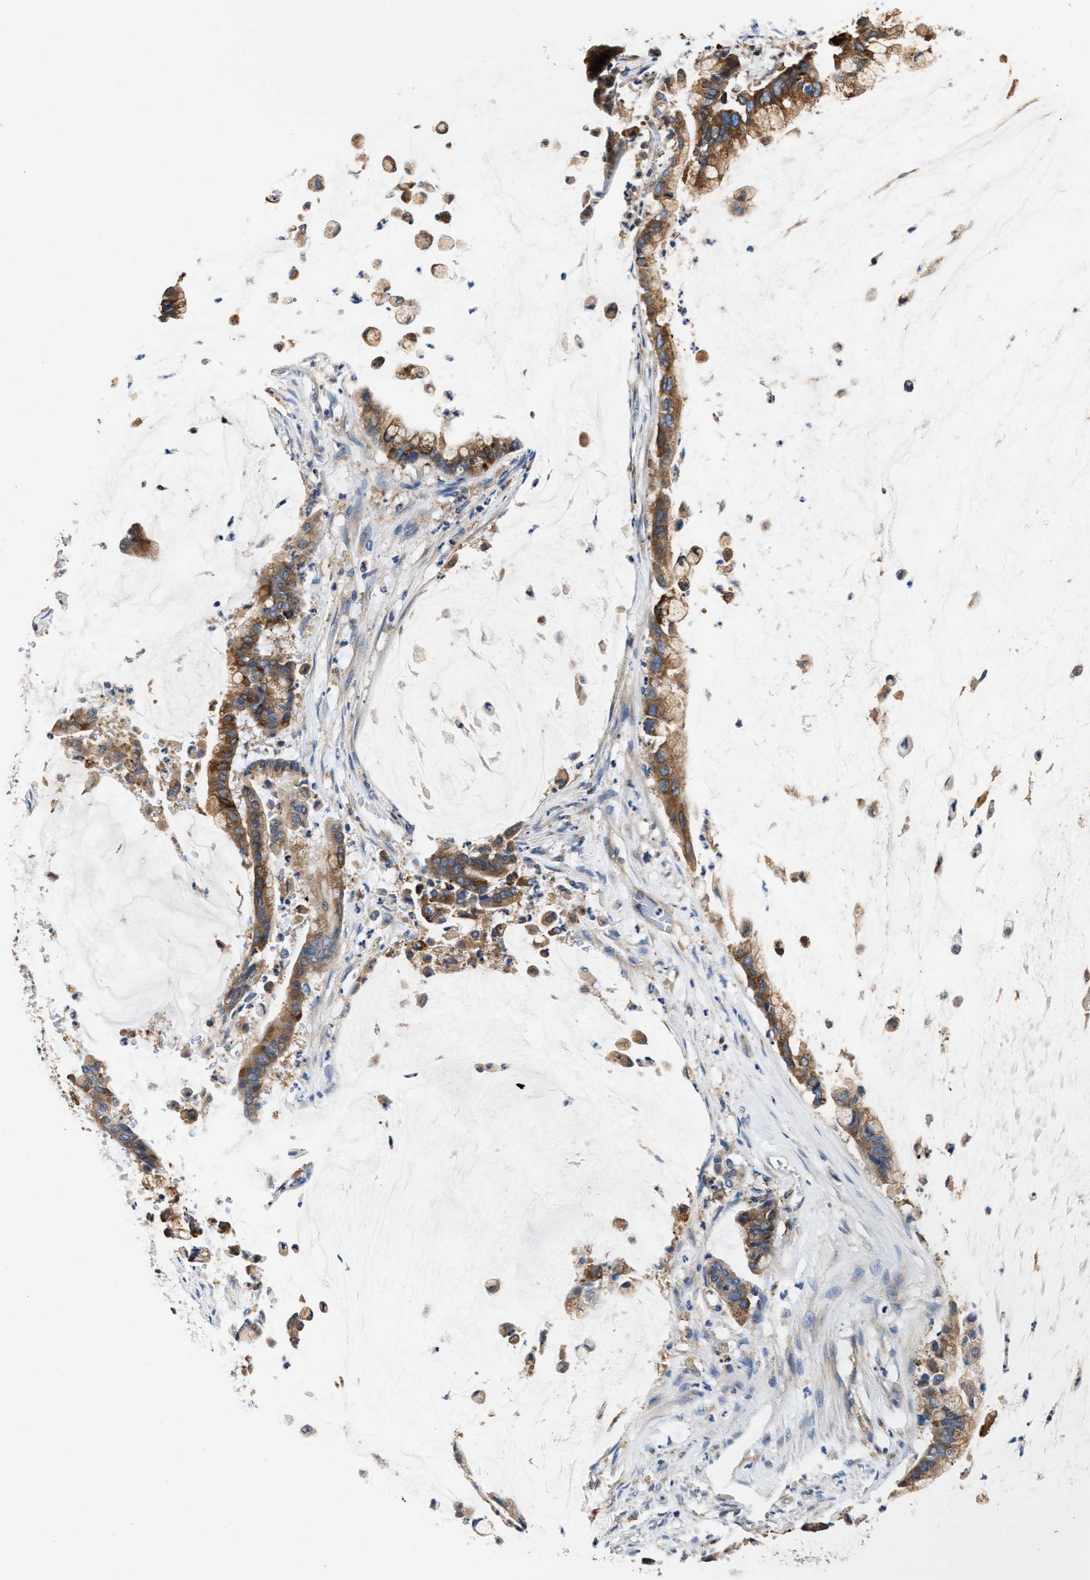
{"staining": {"intensity": "moderate", "quantity": ">75%", "location": "cytoplasmic/membranous"}, "tissue": "pancreatic cancer", "cell_type": "Tumor cells", "image_type": "cancer", "snomed": [{"axis": "morphology", "description": "Adenocarcinoma, NOS"}, {"axis": "topography", "description": "Pancreas"}], "caption": "There is medium levels of moderate cytoplasmic/membranous positivity in tumor cells of adenocarcinoma (pancreatic), as demonstrated by immunohistochemical staining (brown color).", "gene": "PPP1R9B", "patient": {"sex": "male", "age": 41}}